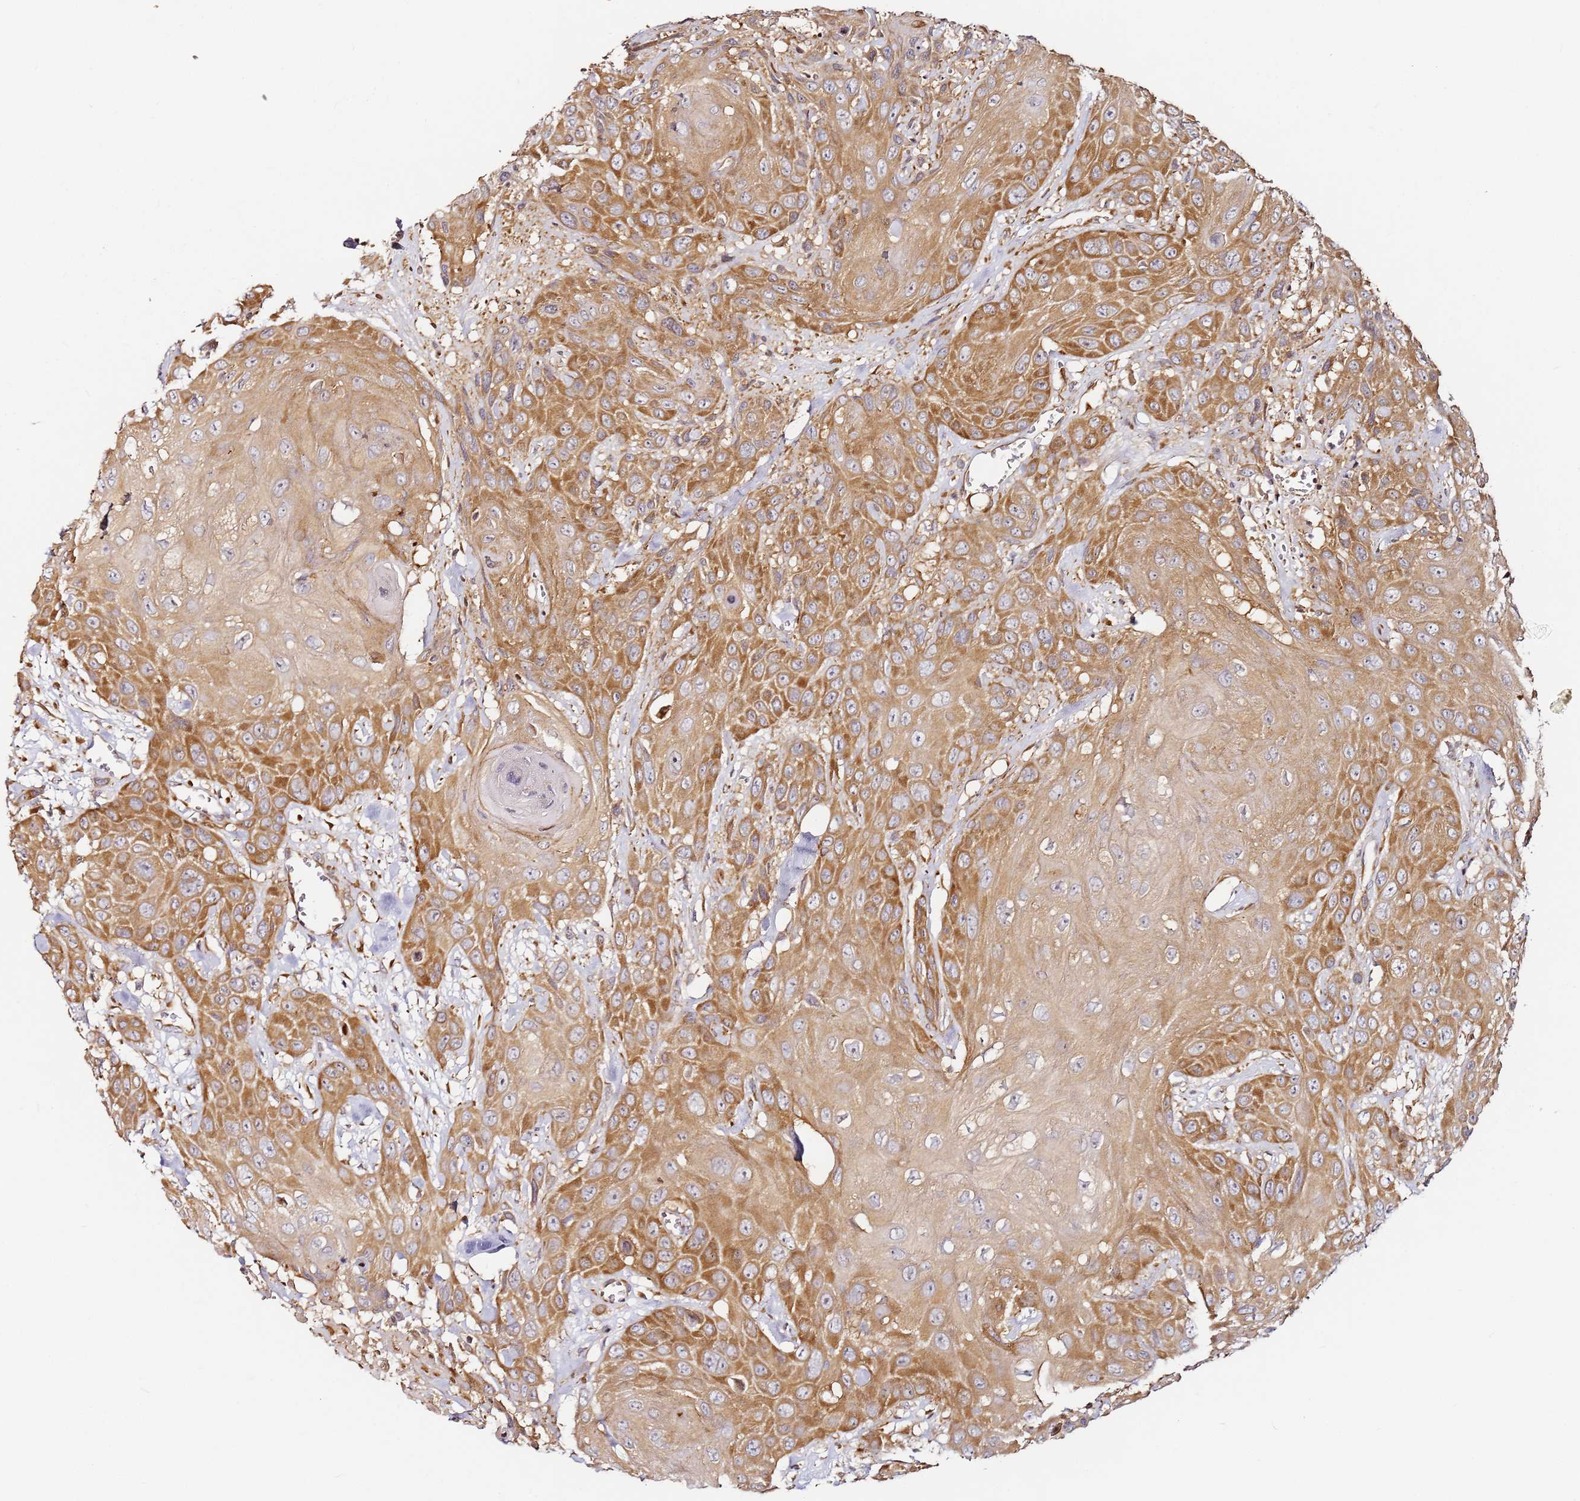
{"staining": {"intensity": "moderate", "quantity": ">75%", "location": "cytoplasmic/membranous"}, "tissue": "head and neck cancer", "cell_type": "Tumor cells", "image_type": "cancer", "snomed": [{"axis": "morphology", "description": "Squamous cell carcinoma, NOS"}, {"axis": "topography", "description": "Head-Neck"}], "caption": "IHC histopathology image of human head and neck cancer stained for a protein (brown), which exhibits medium levels of moderate cytoplasmic/membranous expression in approximately >75% of tumor cells.", "gene": "RPS3A", "patient": {"sex": "male", "age": 81}}